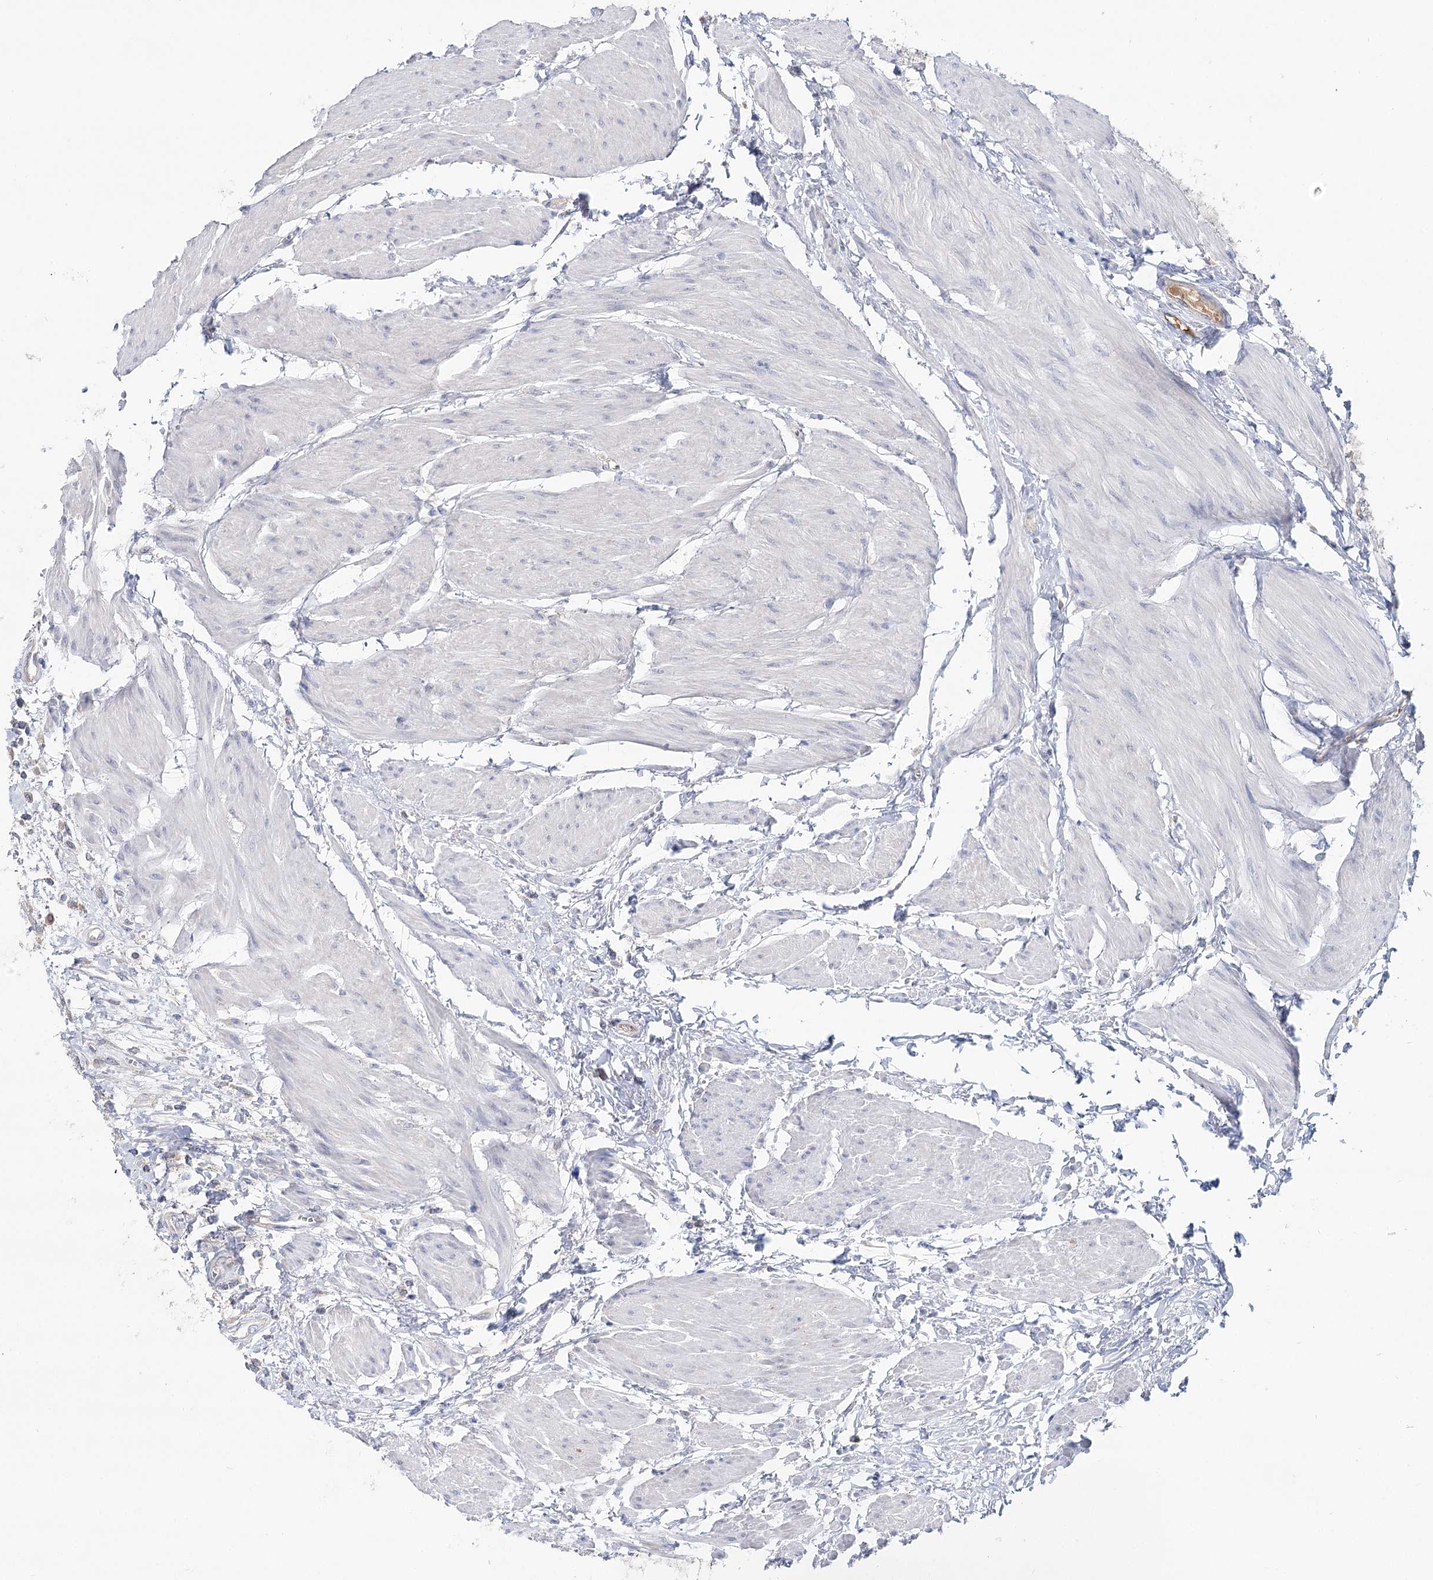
{"staining": {"intensity": "negative", "quantity": "none", "location": "none"}, "tissue": "urothelial cancer", "cell_type": "Tumor cells", "image_type": "cancer", "snomed": [{"axis": "morphology", "description": "Urothelial carcinoma, High grade"}, {"axis": "topography", "description": "Urinary bladder"}], "caption": "Immunohistochemical staining of human urothelial cancer exhibits no significant staining in tumor cells. (Brightfield microscopy of DAB IHC at high magnification).", "gene": "UGP2", "patient": {"sex": "male", "age": 50}}